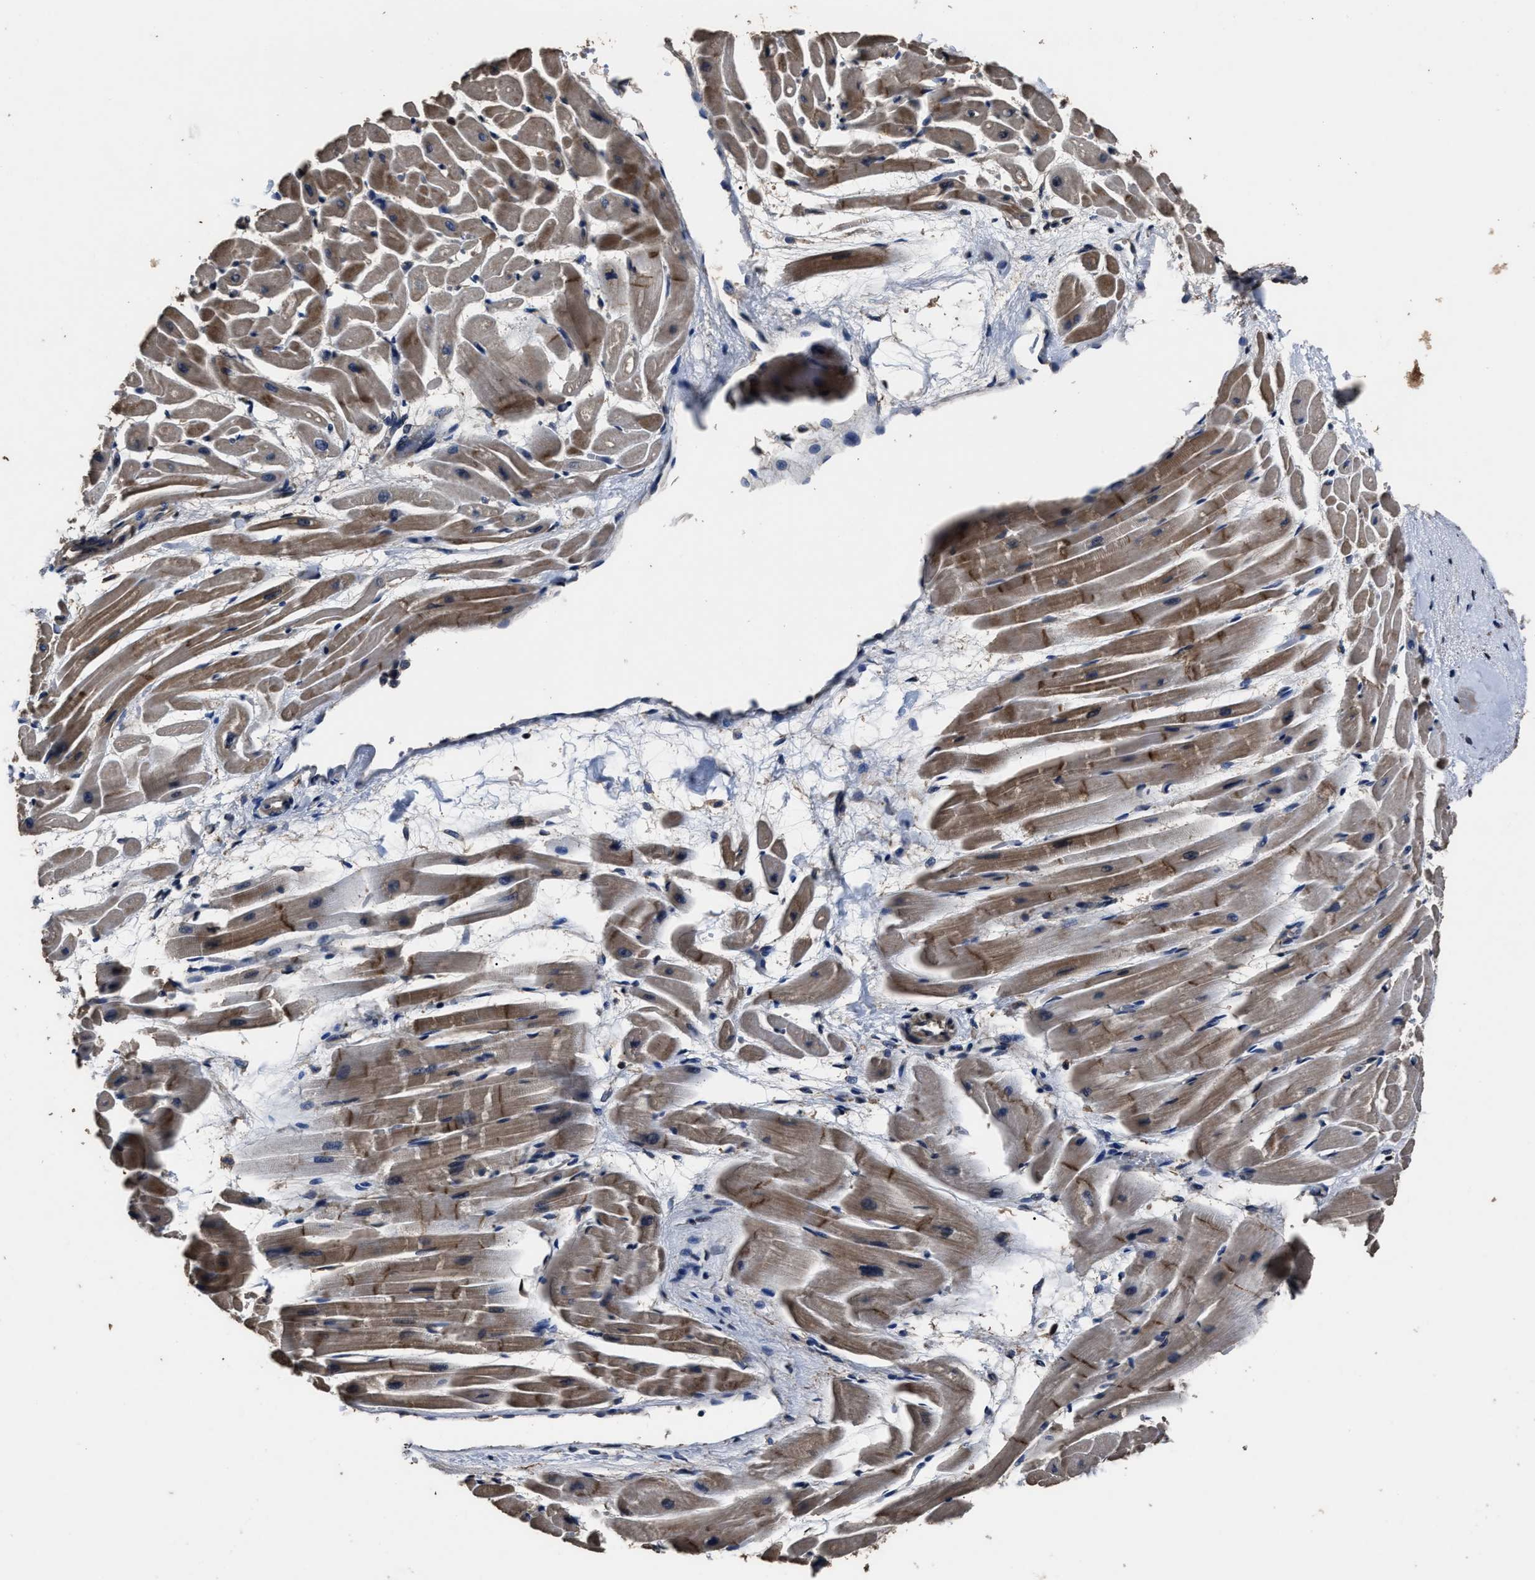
{"staining": {"intensity": "moderate", "quantity": ">75%", "location": "cytoplasmic/membranous"}, "tissue": "heart muscle", "cell_type": "Cardiomyocytes", "image_type": "normal", "snomed": [{"axis": "morphology", "description": "Normal tissue, NOS"}, {"axis": "topography", "description": "Heart"}], "caption": "This is a micrograph of IHC staining of normal heart muscle, which shows moderate positivity in the cytoplasmic/membranous of cardiomyocytes.", "gene": "RSBN1L", "patient": {"sex": "male", "age": 45}}